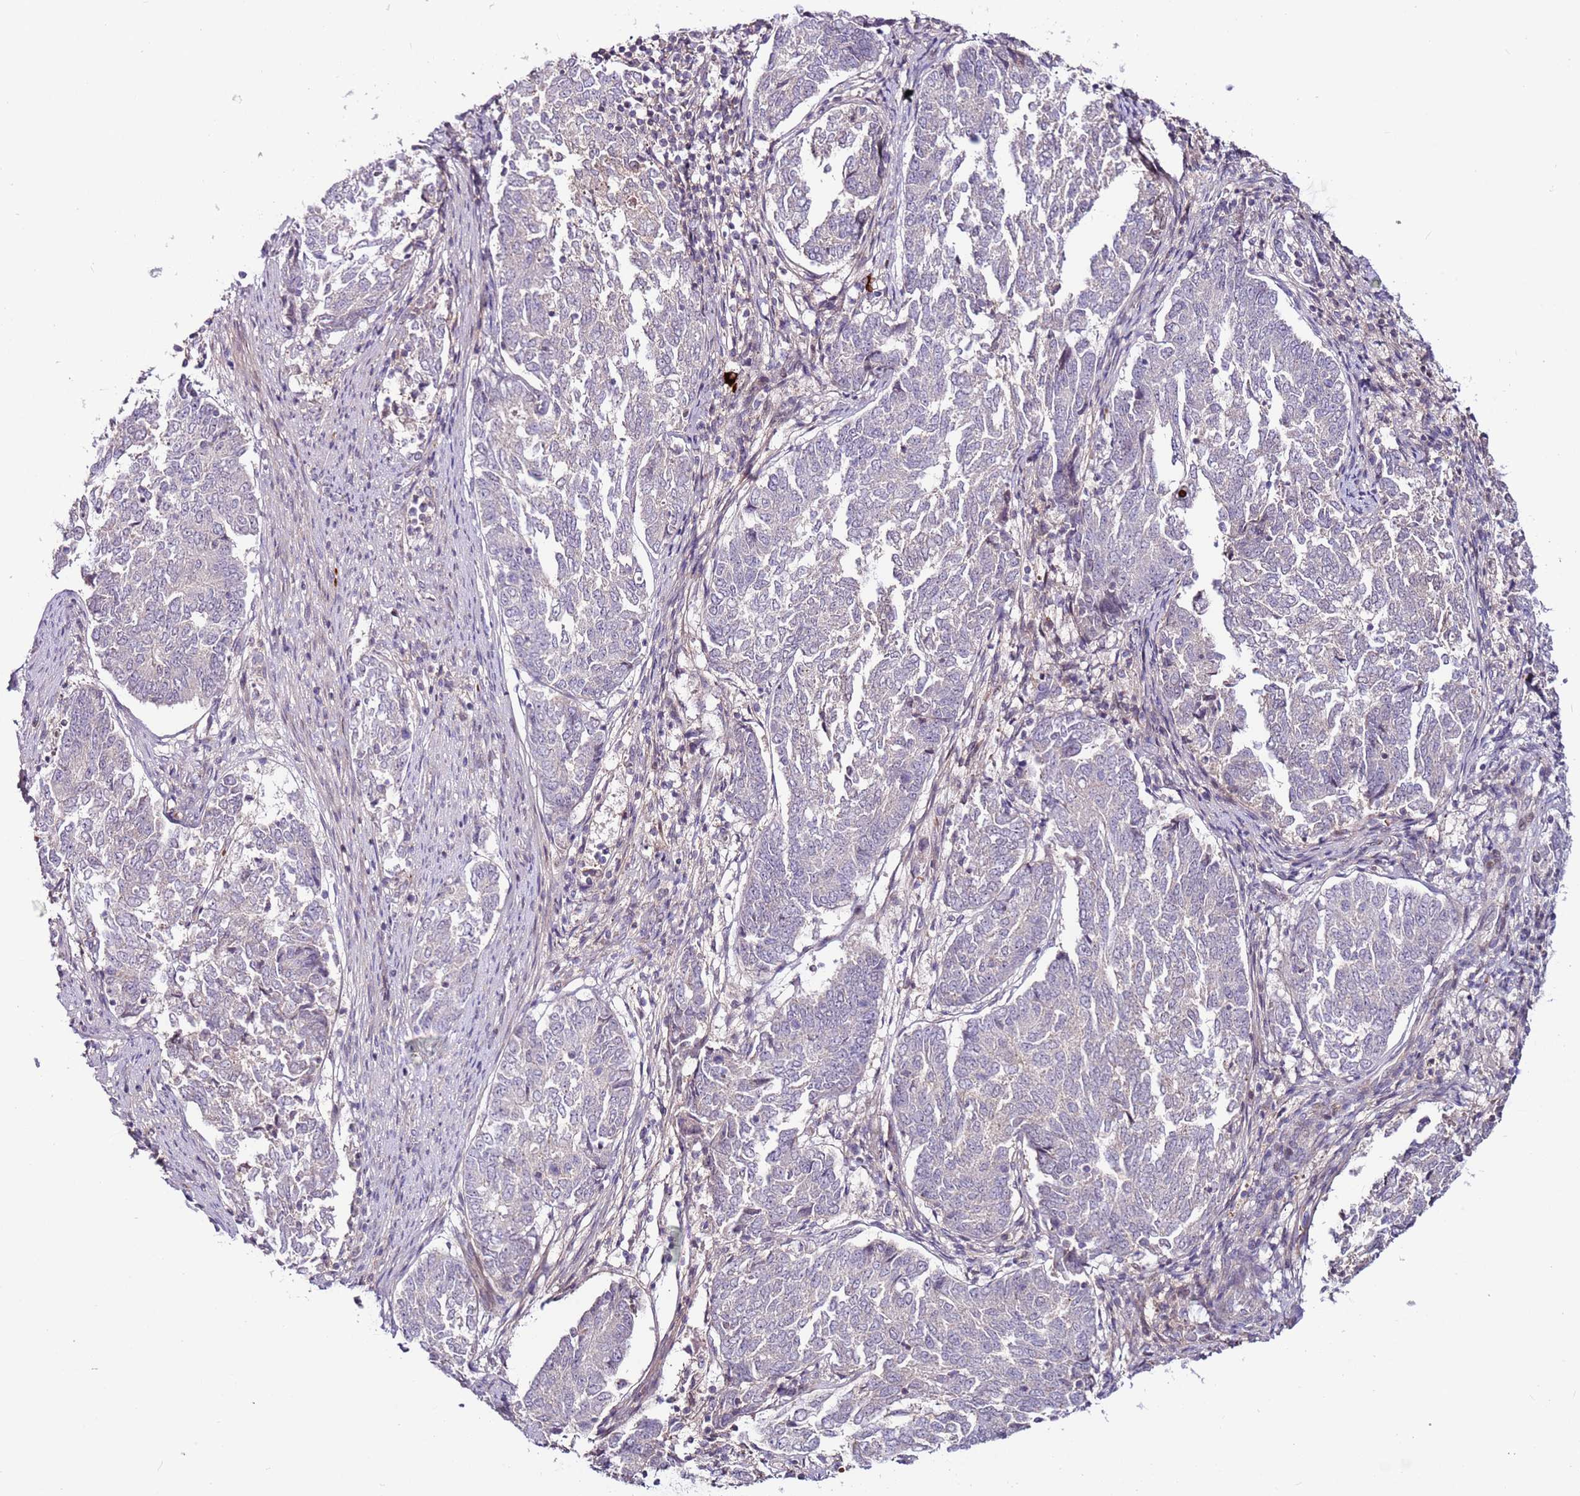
{"staining": {"intensity": "negative", "quantity": "none", "location": "none"}, "tissue": "endometrial cancer", "cell_type": "Tumor cells", "image_type": "cancer", "snomed": [{"axis": "morphology", "description": "Adenocarcinoma, NOS"}, {"axis": "topography", "description": "Endometrium"}], "caption": "Protein analysis of endometrial cancer reveals no significant positivity in tumor cells.", "gene": "MTG2", "patient": {"sex": "female", "age": 80}}